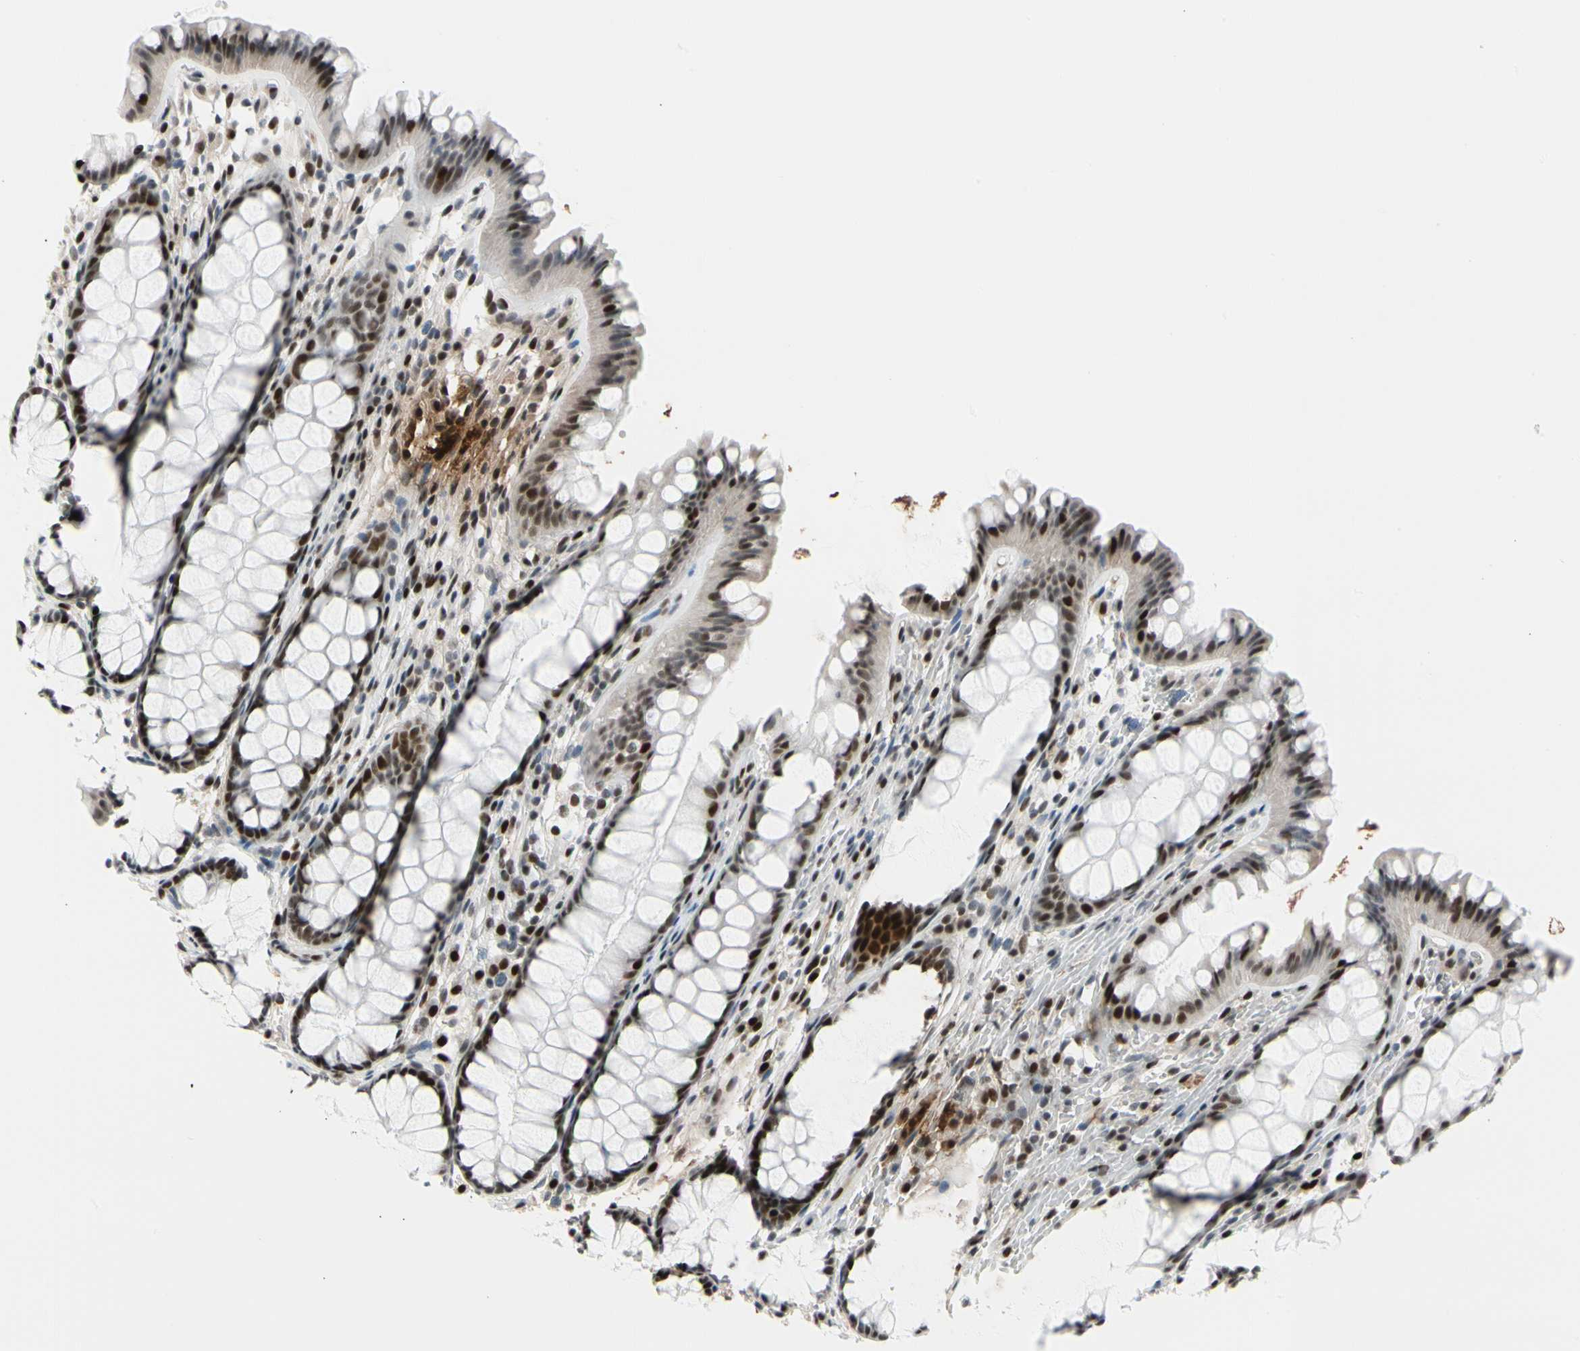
{"staining": {"intensity": "moderate", "quantity": "25%-75%", "location": "nuclear"}, "tissue": "colon", "cell_type": "Endothelial cells", "image_type": "normal", "snomed": [{"axis": "morphology", "description": "Normal tissue, NOS"}, {"axis": "topography", "description": "Colon"}], "caption": "A brown stain highlights moderate nuclear expression of a protein in endothelial cells of unremarkable human colon.", "gene": "FOXO3", "patient": {"sex": "female", "age": 55}}